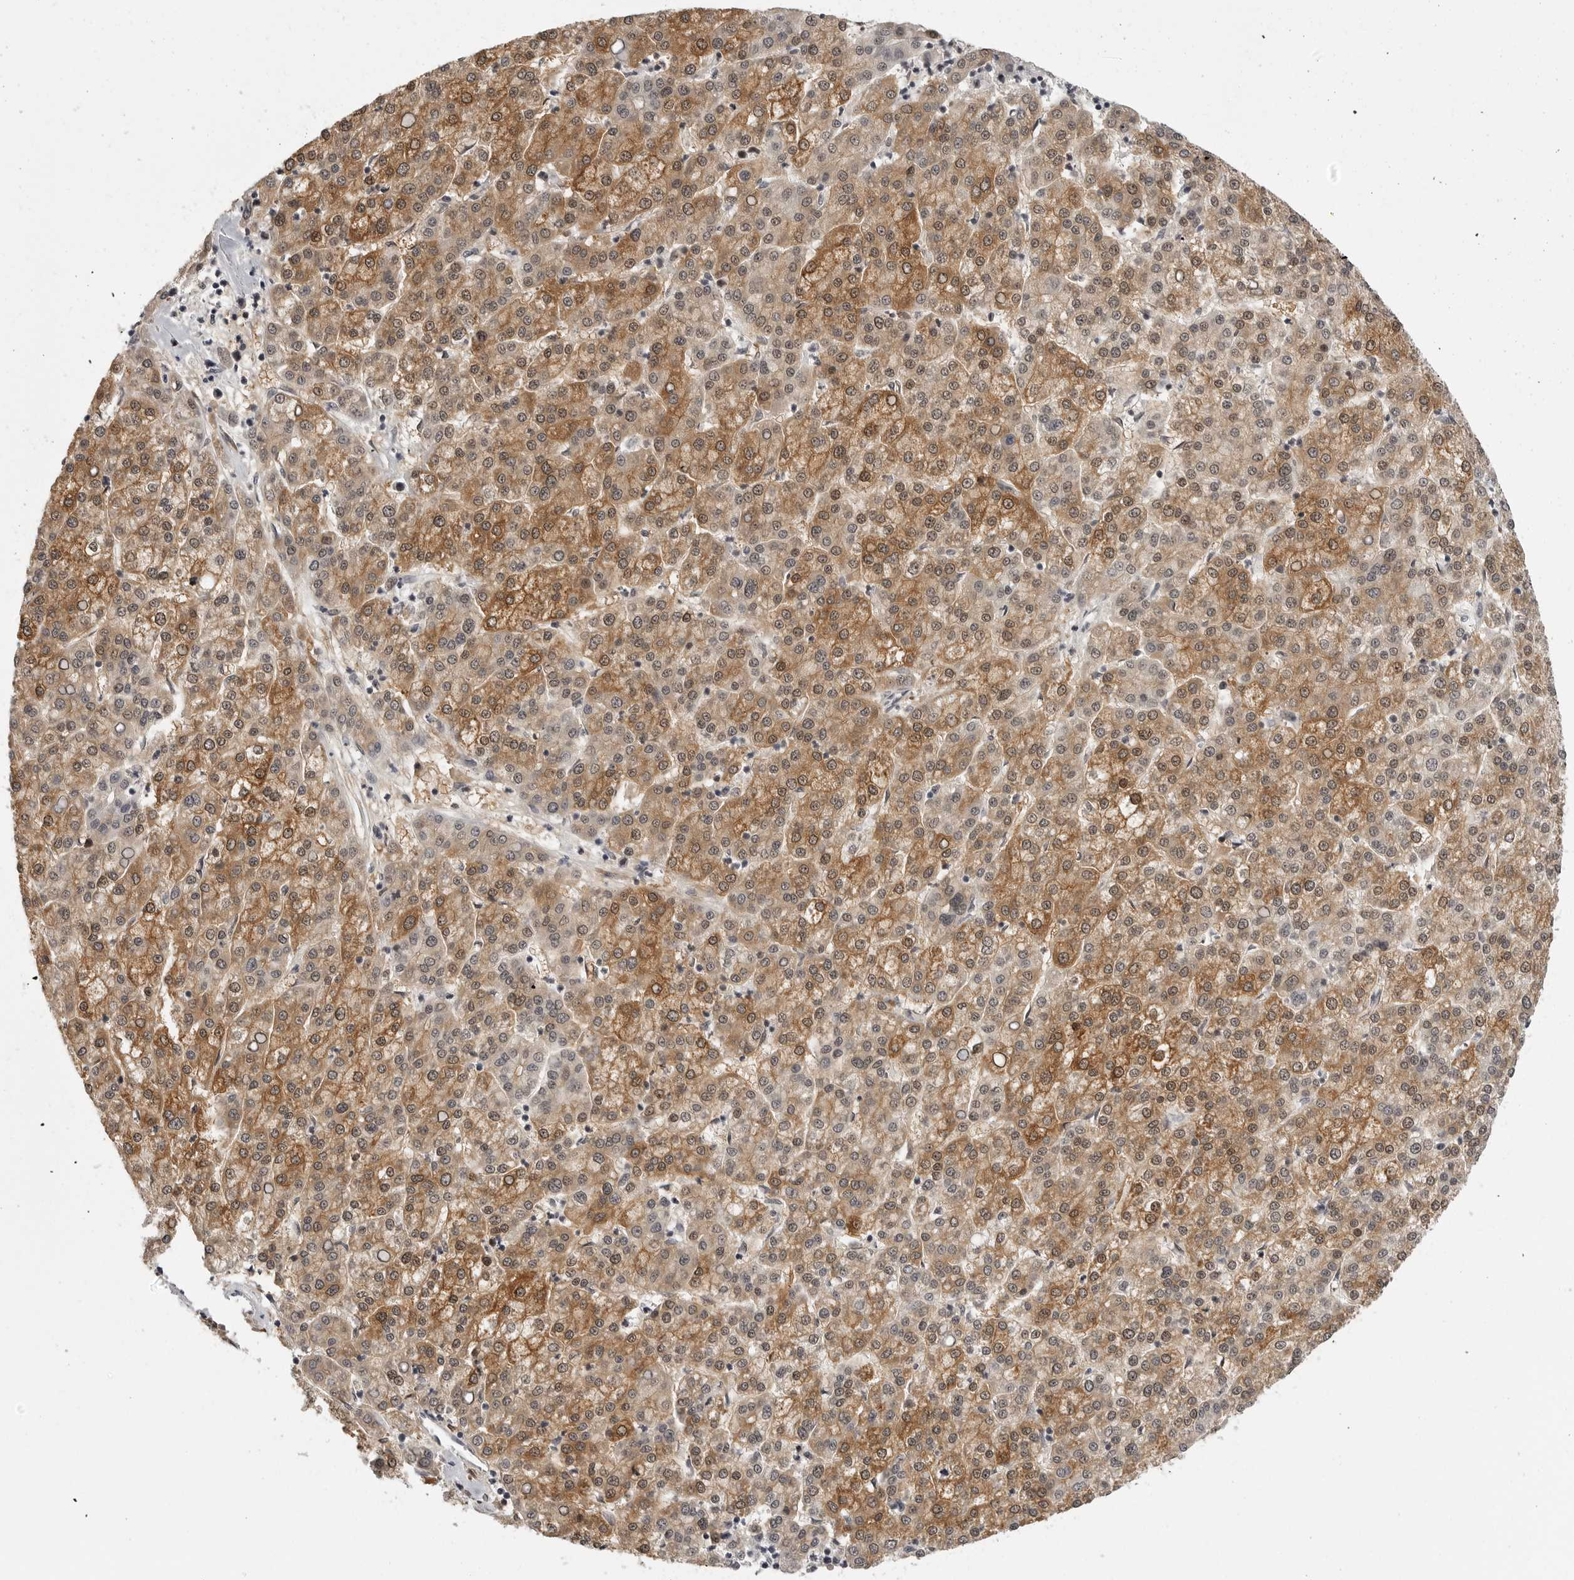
{"staining": {"intensity": "moderate", "quantity": ">75%", "location": "cytoplasmic/membranous"}, "tissue": "liver cancer", "cell_type": "Tumor cells", "image_type": "cancer", "snomed": [{"axis": "morphology", "description": "Carcinoma, Hepatocellular, NOS"}, {"axis": "topography", "description": "Liver"}], "caption": "Human hepatocellular carcinoma (liver) stained for a protein (brown) demonstrates moderate cytoplasmic/membranous positive staining in about >75% of tumor cells.", "gene": "PRDM10", "patient": {"sex": "female", "age": 58}}